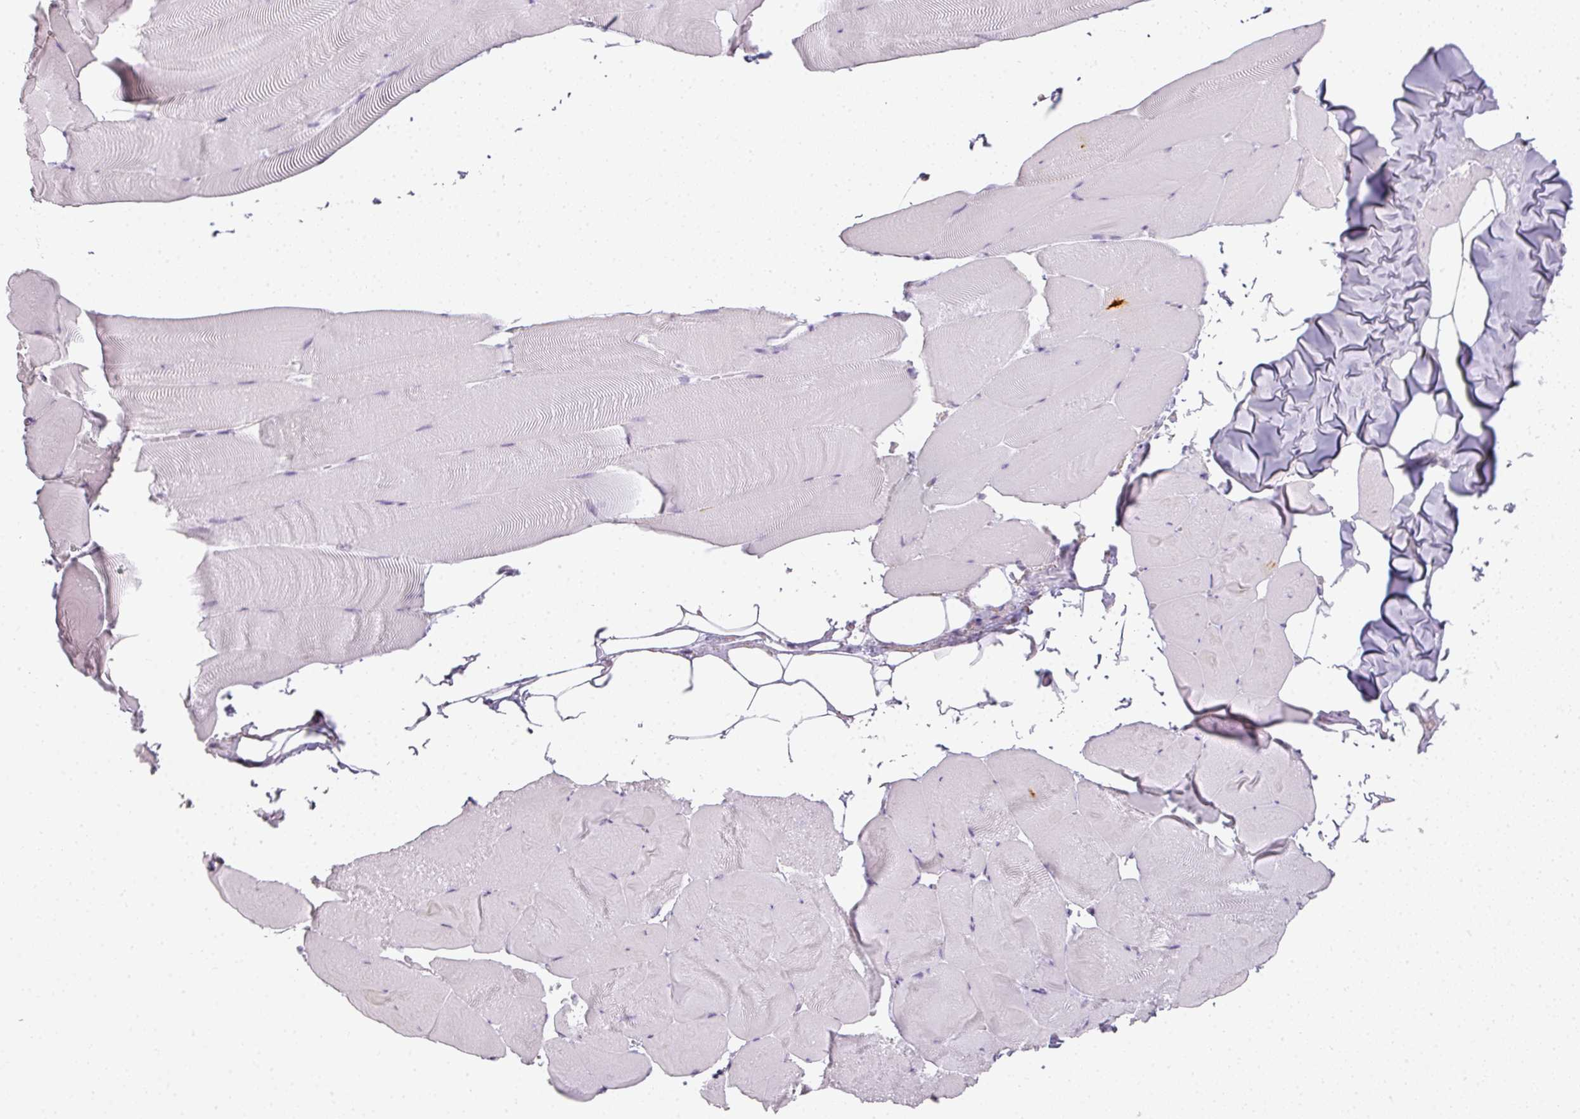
{"staining": {"intensity": "negative", "quantity": "none", "location": "none"}, "tissue": "skeletal muscle", "cell_type": "Myocytes", "image_type": "normal", "snomed": [{"axis": "morphology", "description": "Normal tissue, NOS"}, {"axis": "topography", "description": "Skeletal muscle"}], "caption": "DAB (3,3'-diaminobenzidine) immunohistochemical staining of unremarkable human skeletal muscle shows no significant staining in myocytes.", "gene": "RBMY1A1", "patient": {"sex": "female", "age": 64}}